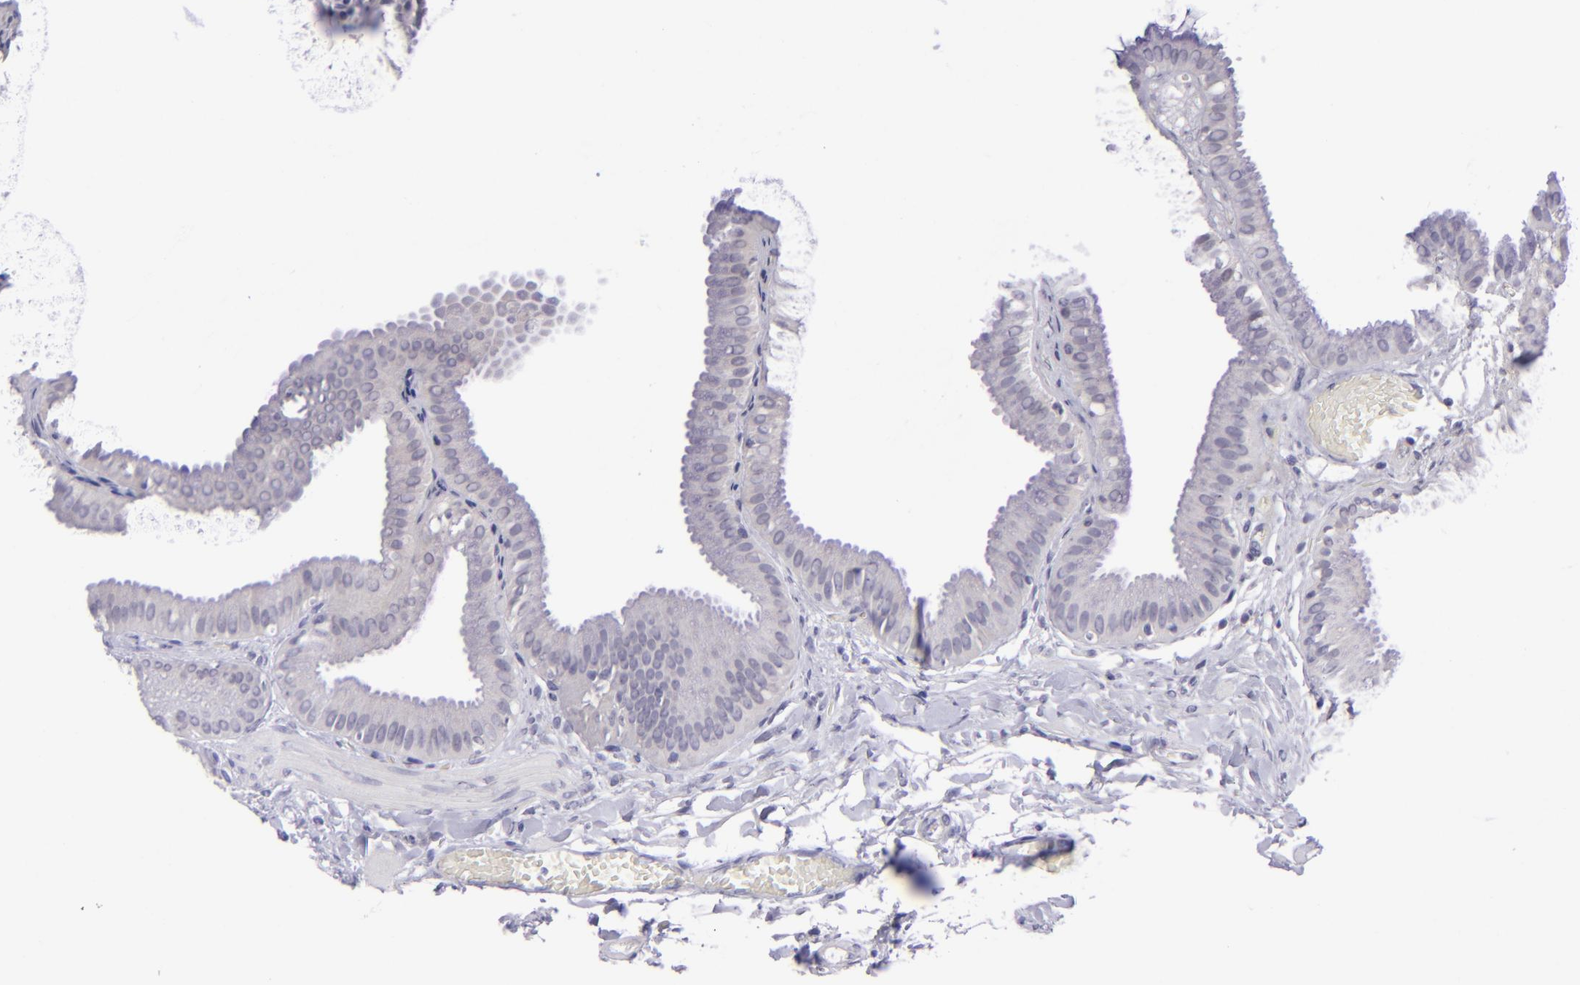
{"staining": {"intensity": "negative", "quantity": "none", "location": "none"}, "tissue": "gallbladder", "cell_type": "Glandular cells", "image_type": "normal", "snomed": [{"axis": "morphology", "description": "Normal tissue, NOS"}, {"axis": "topography", "description": "Gallbladder"}], "caption": "DAB immunohistochemical staining of normal gallbladder exhibits no significant staining in glandular cells. (DAB immunohistochemistry (IHC), high magnification).", "gene": "POU2F2", "patient": {"sex": "female", "age": 63}}